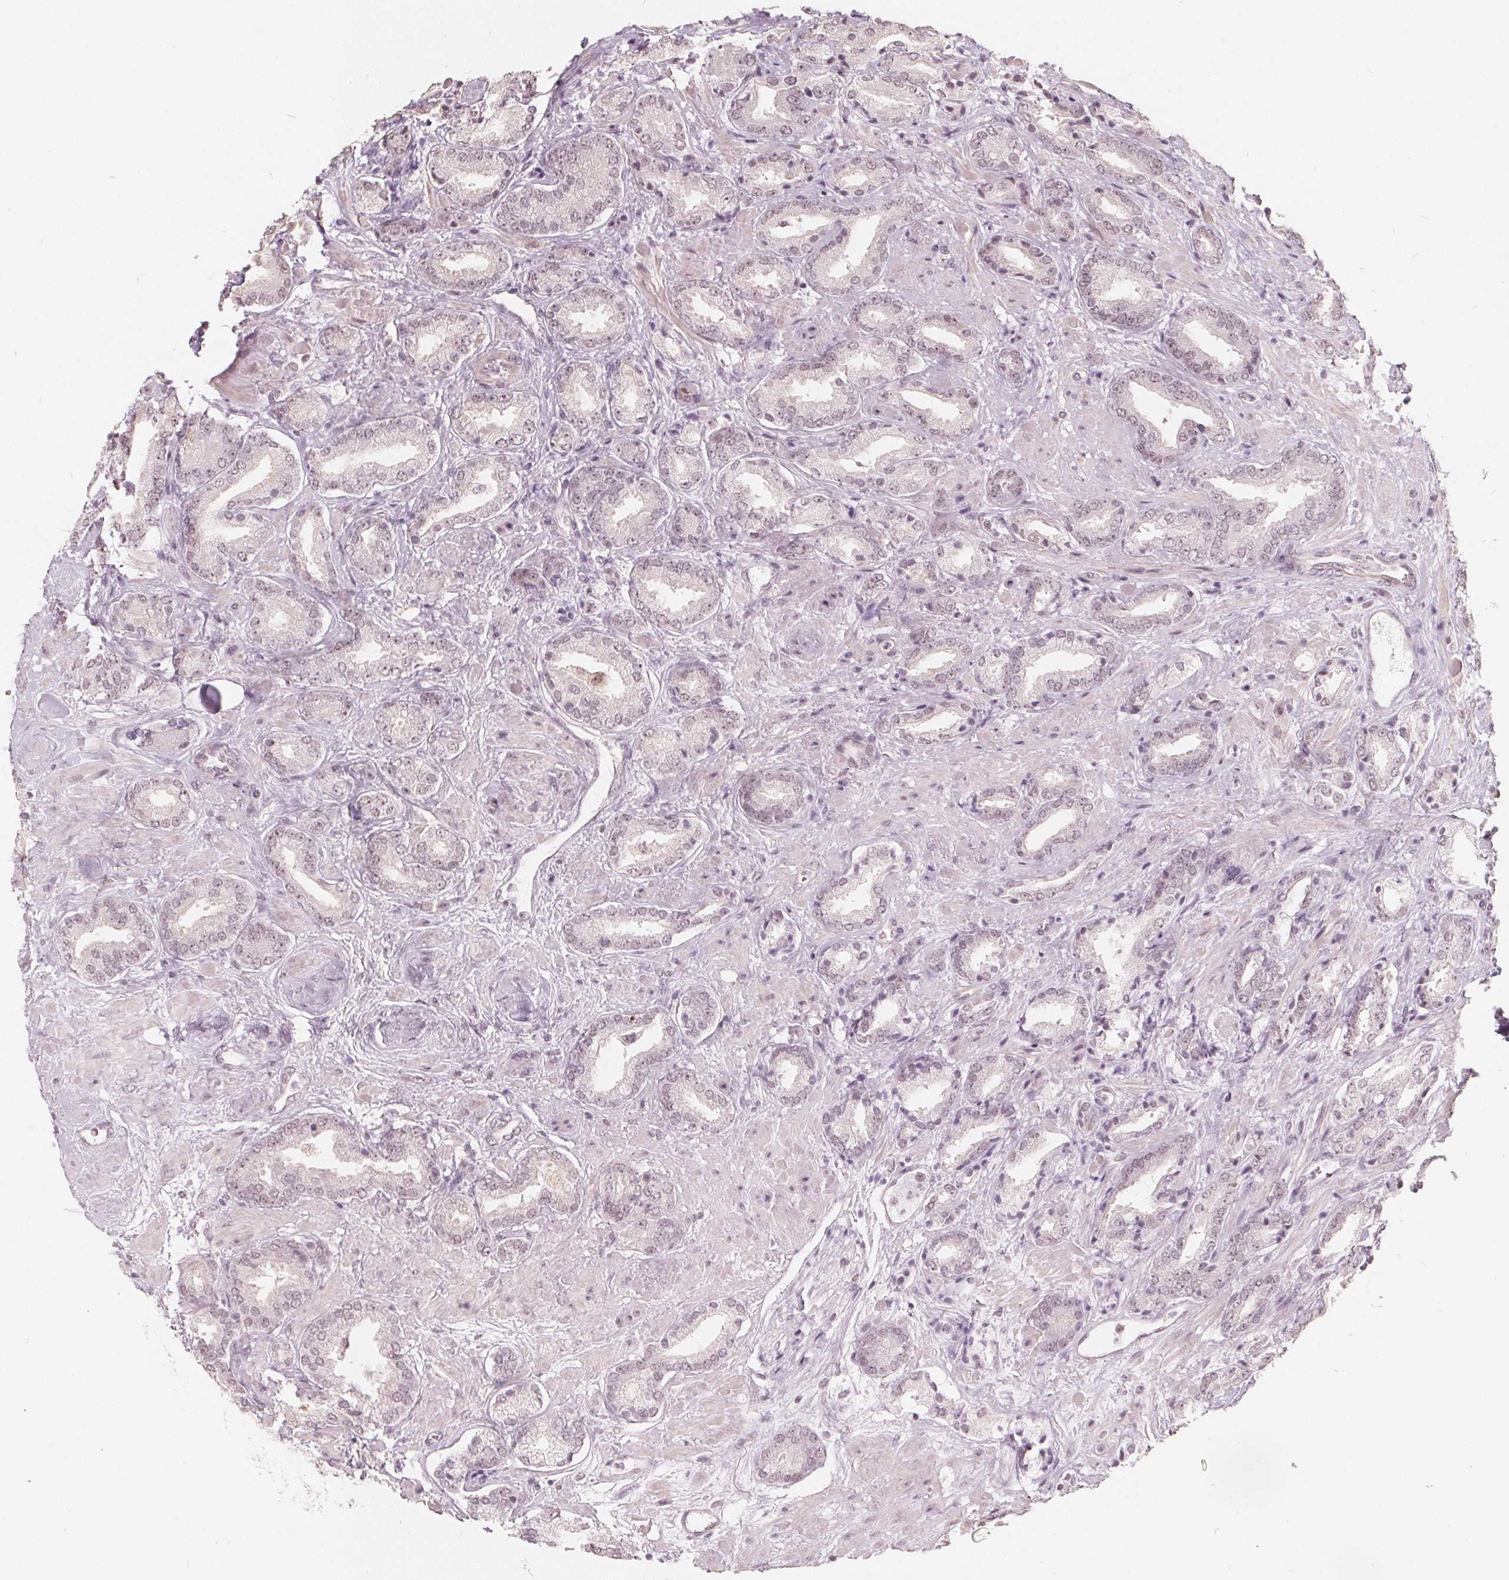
{"staining": {"intensity": "weak", "quantity": "<25%", "location": "nuclear"}, "tissue": "prostate cancer", "cell_type": "Tumor cells", "image_type": "cancer", "snomed": [{"axis": "morphology", "description": "Adenocarcinoma, High grade"}, {"axis": "topography", "description": "Prostate"}], "caption": "This is an immunohistochemistry micrograph of human prostate adenocarcinoma (high-grade). There is no expression in tumor cells.", "gene": "NUP210L", "patient": {"sex": "male", "age": 56}}